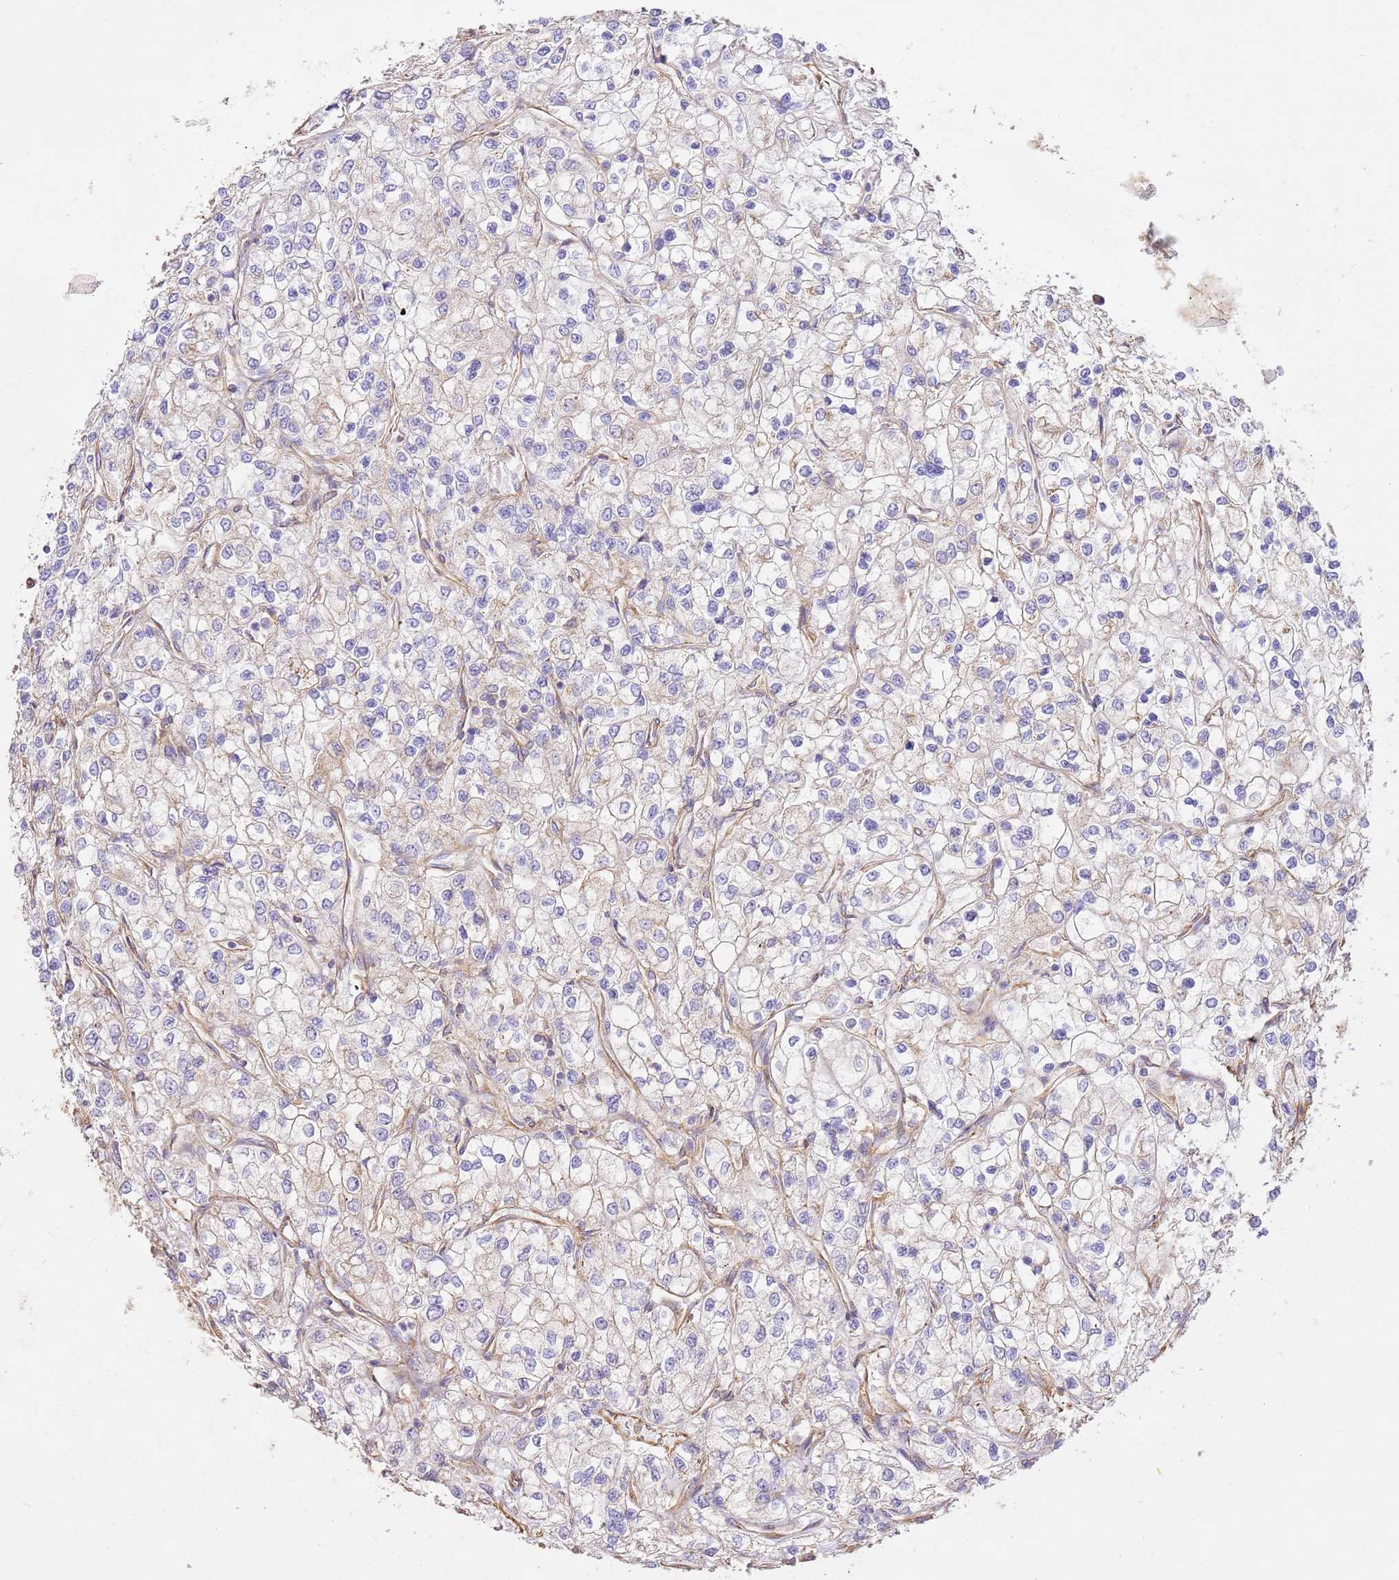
{"staining": {"intensity": "weak", "quantity": "<25%", "location": "cytoplasmic/membranous"}, "tissue": "renal cancer", "cell_type": "Tumor cells", "image_type": "cancer", "snomed": [{"axis": "morphology", "description": "Adenocarcinoma, NOS"}, {"axis": "topography", "description": "Kidney"}], "caption": "Protein analysis of renal cancer reveals no significant positivity in tumor cells.", "gene": "ZBTB39", "patient": {"sex": "male", "age": 80}}